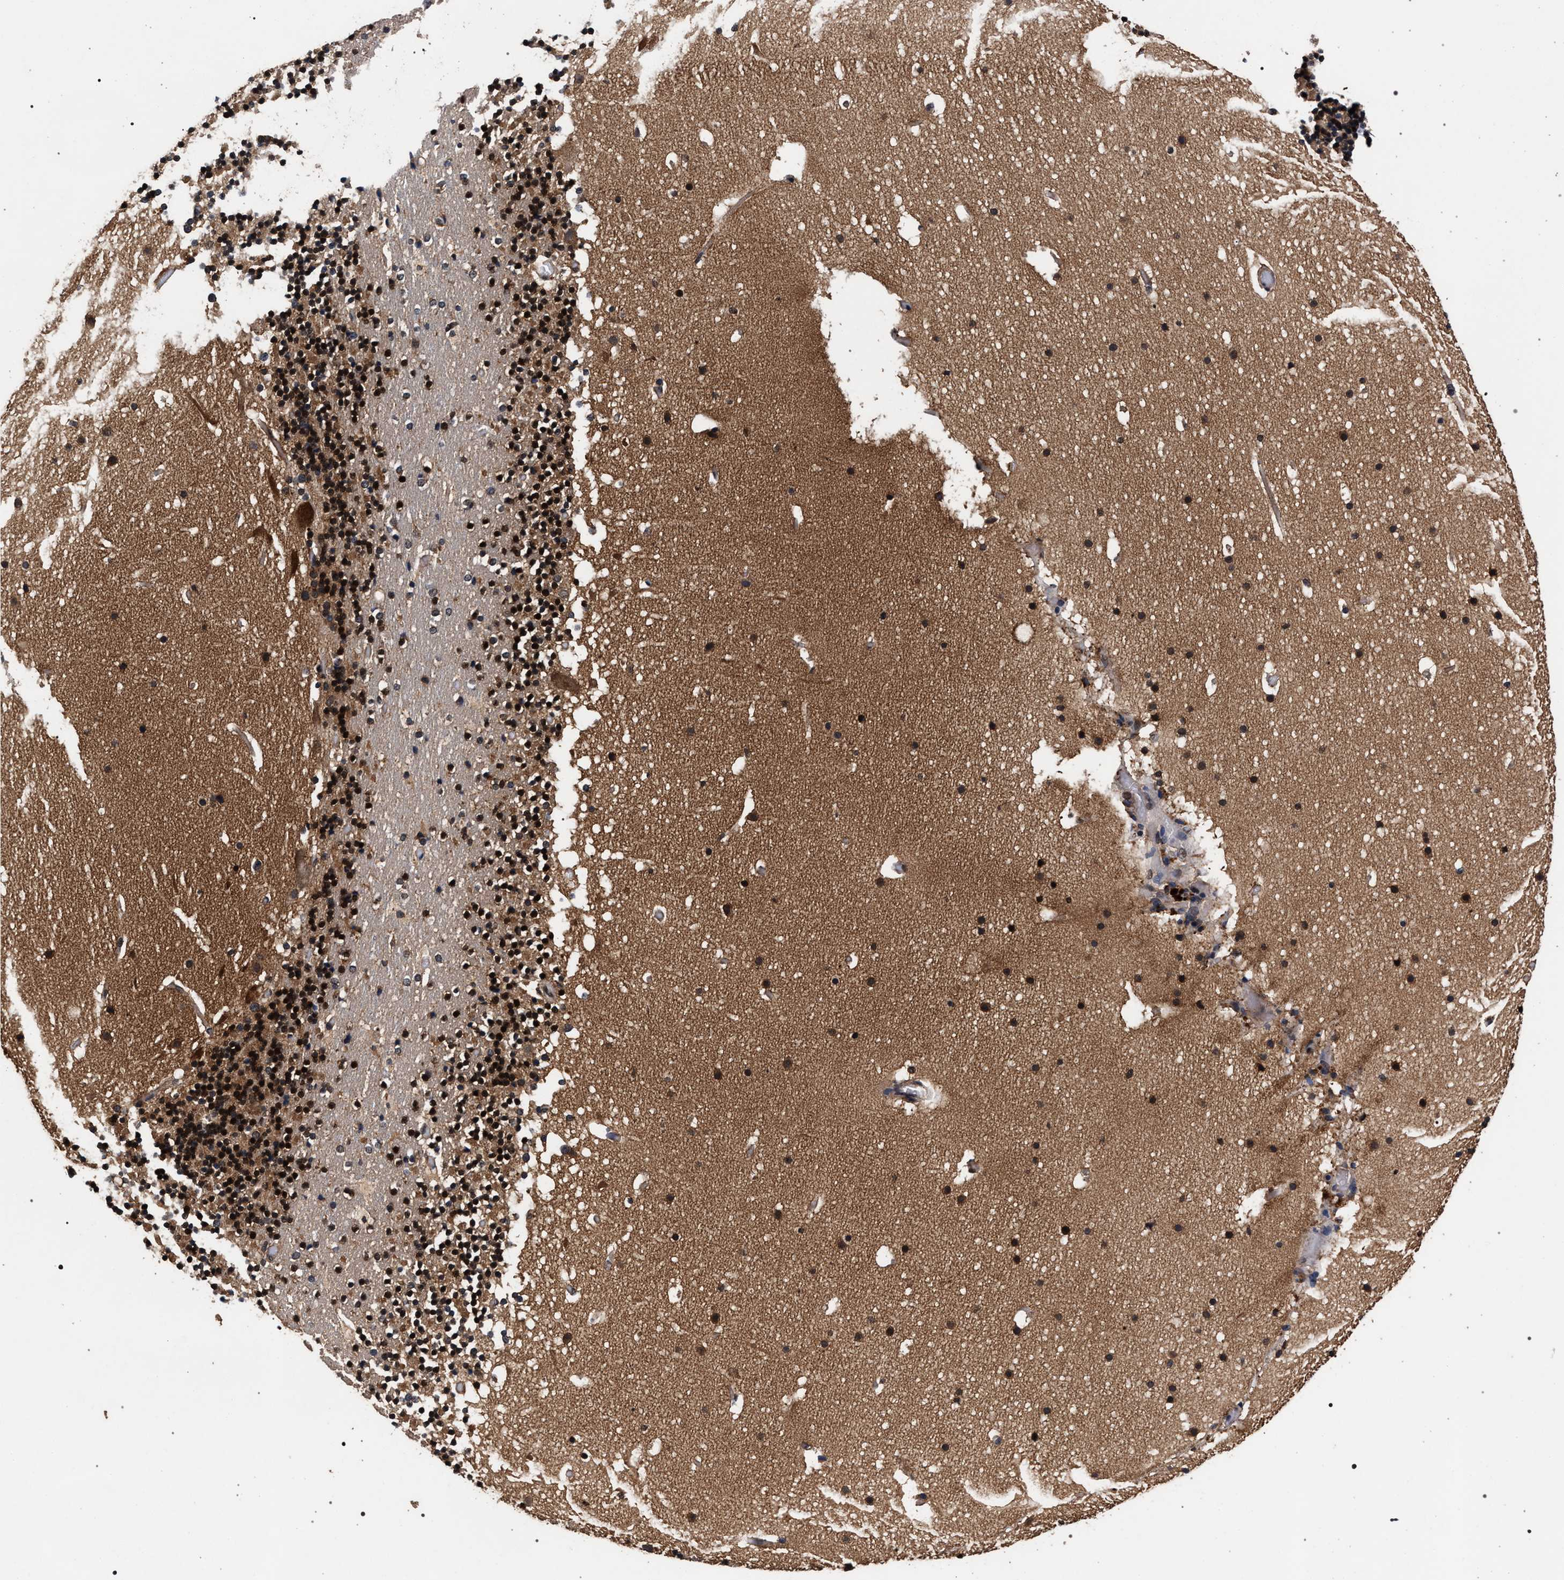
{"staining": {"intensity": "strong", "quantity": "25%-75%", "location": "cytoplasmic/membranous,nuclear"}, "tissue": "cerebellum", "cell_type": "Cells in granular layer", "image_type": "normal", "snomed": [{"axis": "morphology", "description": "Normal tissue, NOS"}, {"axis": "topography", "description": "Cerebellum"}], "caption": "Cerebellum stained with DAB (3,3'-diaminobenzidine) immunohistochemistry (IHC) demonstrates high levels of strong cytoplasmic/membranous,nuclear positivity in approximately 25%-75% of cells in granular layer.", "gene": "ACOX1", "patient": {"sex": "male", "age": 57}}